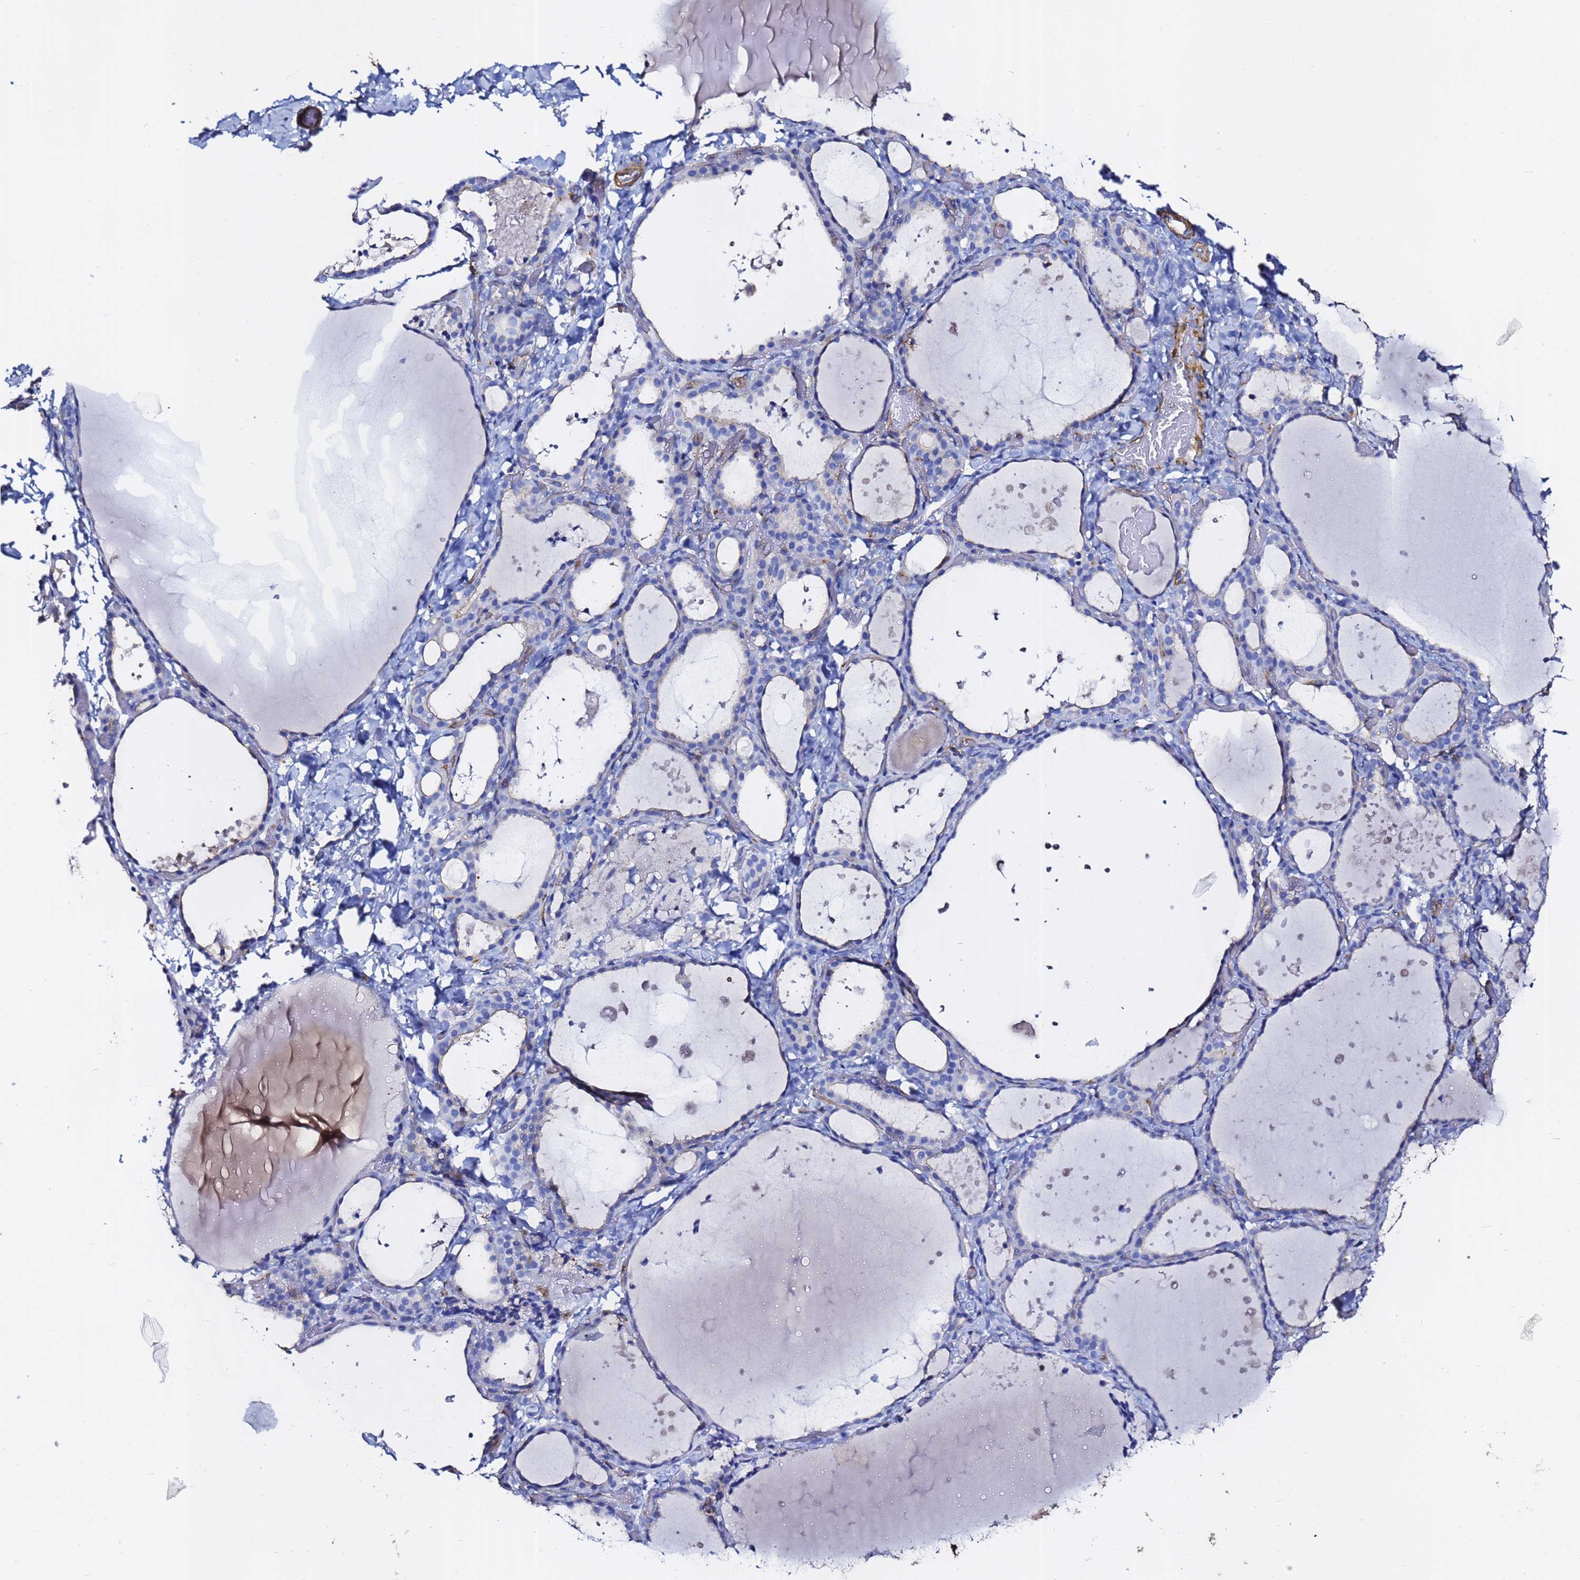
{"staining": {"intensity": "negative", "quantity": "none", "location": "none"}, "tissue": "thyroid gland", "cell_type": "Glandular cells", "image_type": "normal", "snomed": [{"axis": "morphology", "description": "Normal tissue, NOS"}, {"axis": "topography", "description": "Thyroid gland"}], "caption": "This is an immunohistochemistry micrograph of unremarkable thyroid gland. There is no staining in glandular cells.", "gene": "ACTA1", "patient": {"sex": "female", "age": 44}}